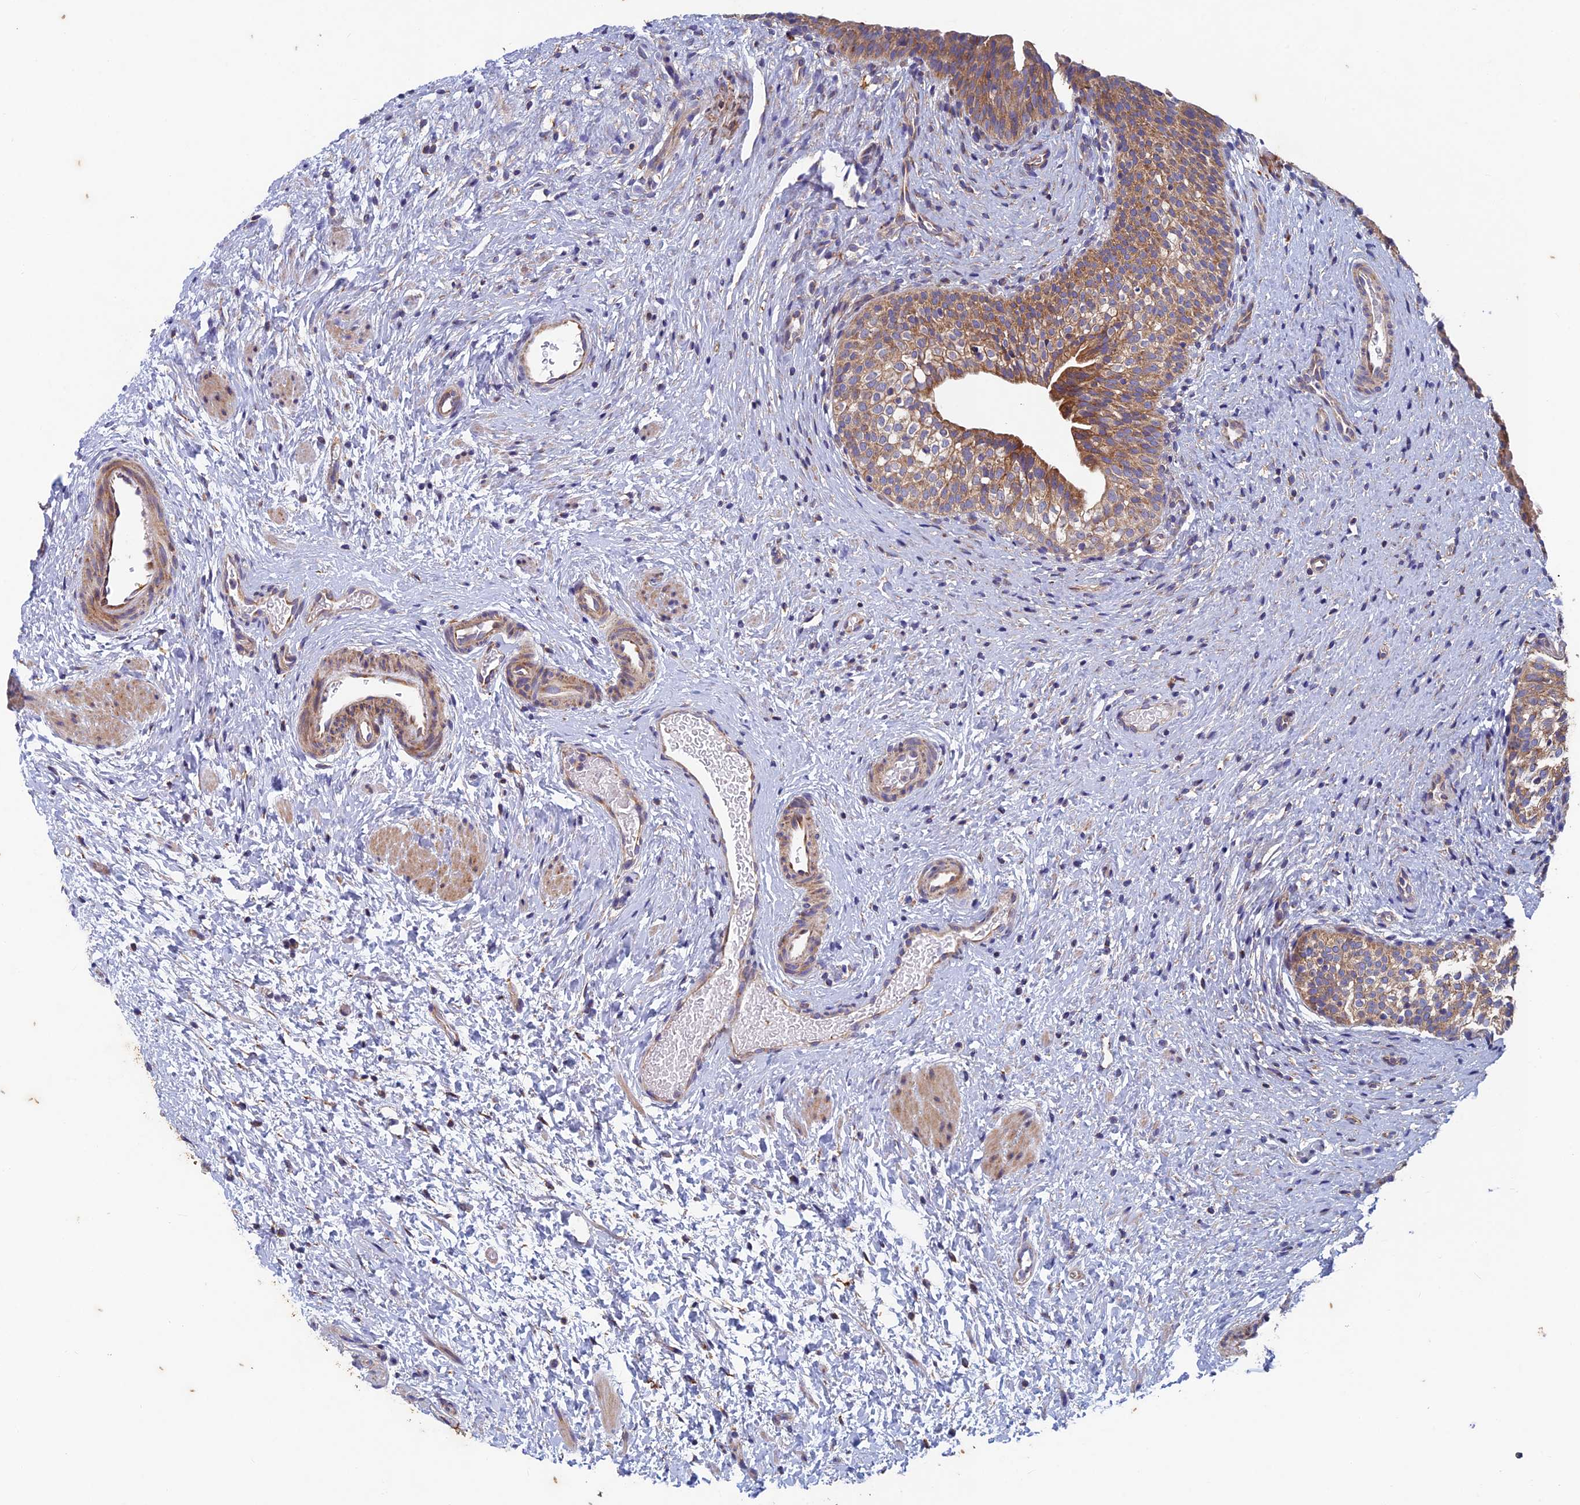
{"staining": {"intensity": "moderate", "quantity": ">75%", "location": "cytoplasmic/membranous"}, "tissue": "urinary bladder", "cell_type": "Urothelial cells", "image_type": "normal", "snomed": [{"axis": "morphology", "description": "Normal tissue, NOS"}, {"axis": "topography", "description": "Urinary bladder"}], "caption": "Immunohistochemical staining of normal urinary bladder shows >75% levels of moderate cytoplasmic/membranous protein positivity in approximately >75% of urothelial cells.", "gene": "AP4S1", "patient": {"sex": "male", "age": 1}}